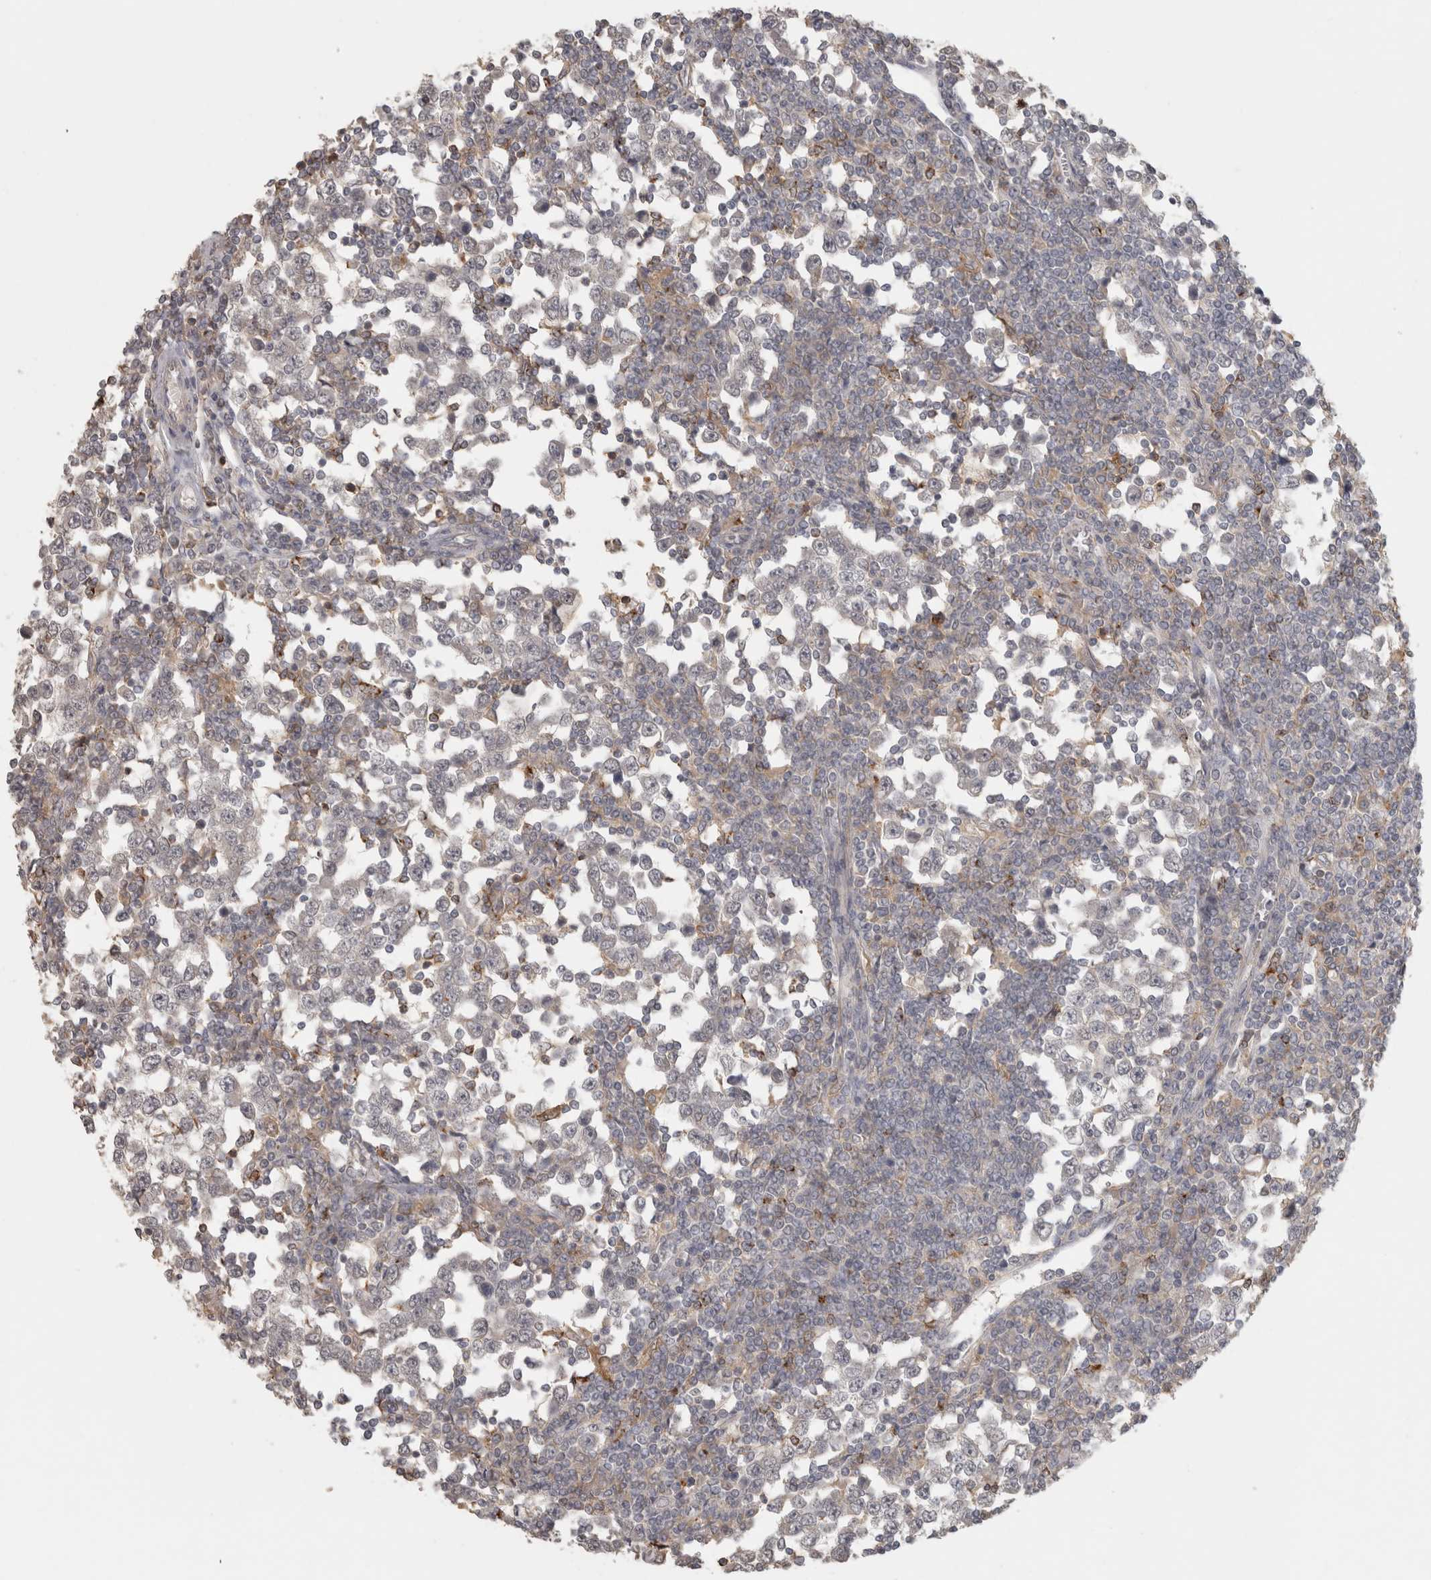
{"staining": {"intensity": "negative", "quantity": "none", "location": "none"}, "tissue": "testis cancer", "cell_type": "Tumor cells", "image_type": "cancer", "snomed": [{"axis": "morphology", "description": "Seminoma, NOS"}, {"axis": "topography", "description": "Testis"}], "caption": "This micrograph is of seminoma (testis) stained with IHC to label a protein in brown with the nuclei are counter-stained blue. There is no expression in tumor cells.", "gene": "HAVCR2", "patient": {"sex": "male", "age": 65}}